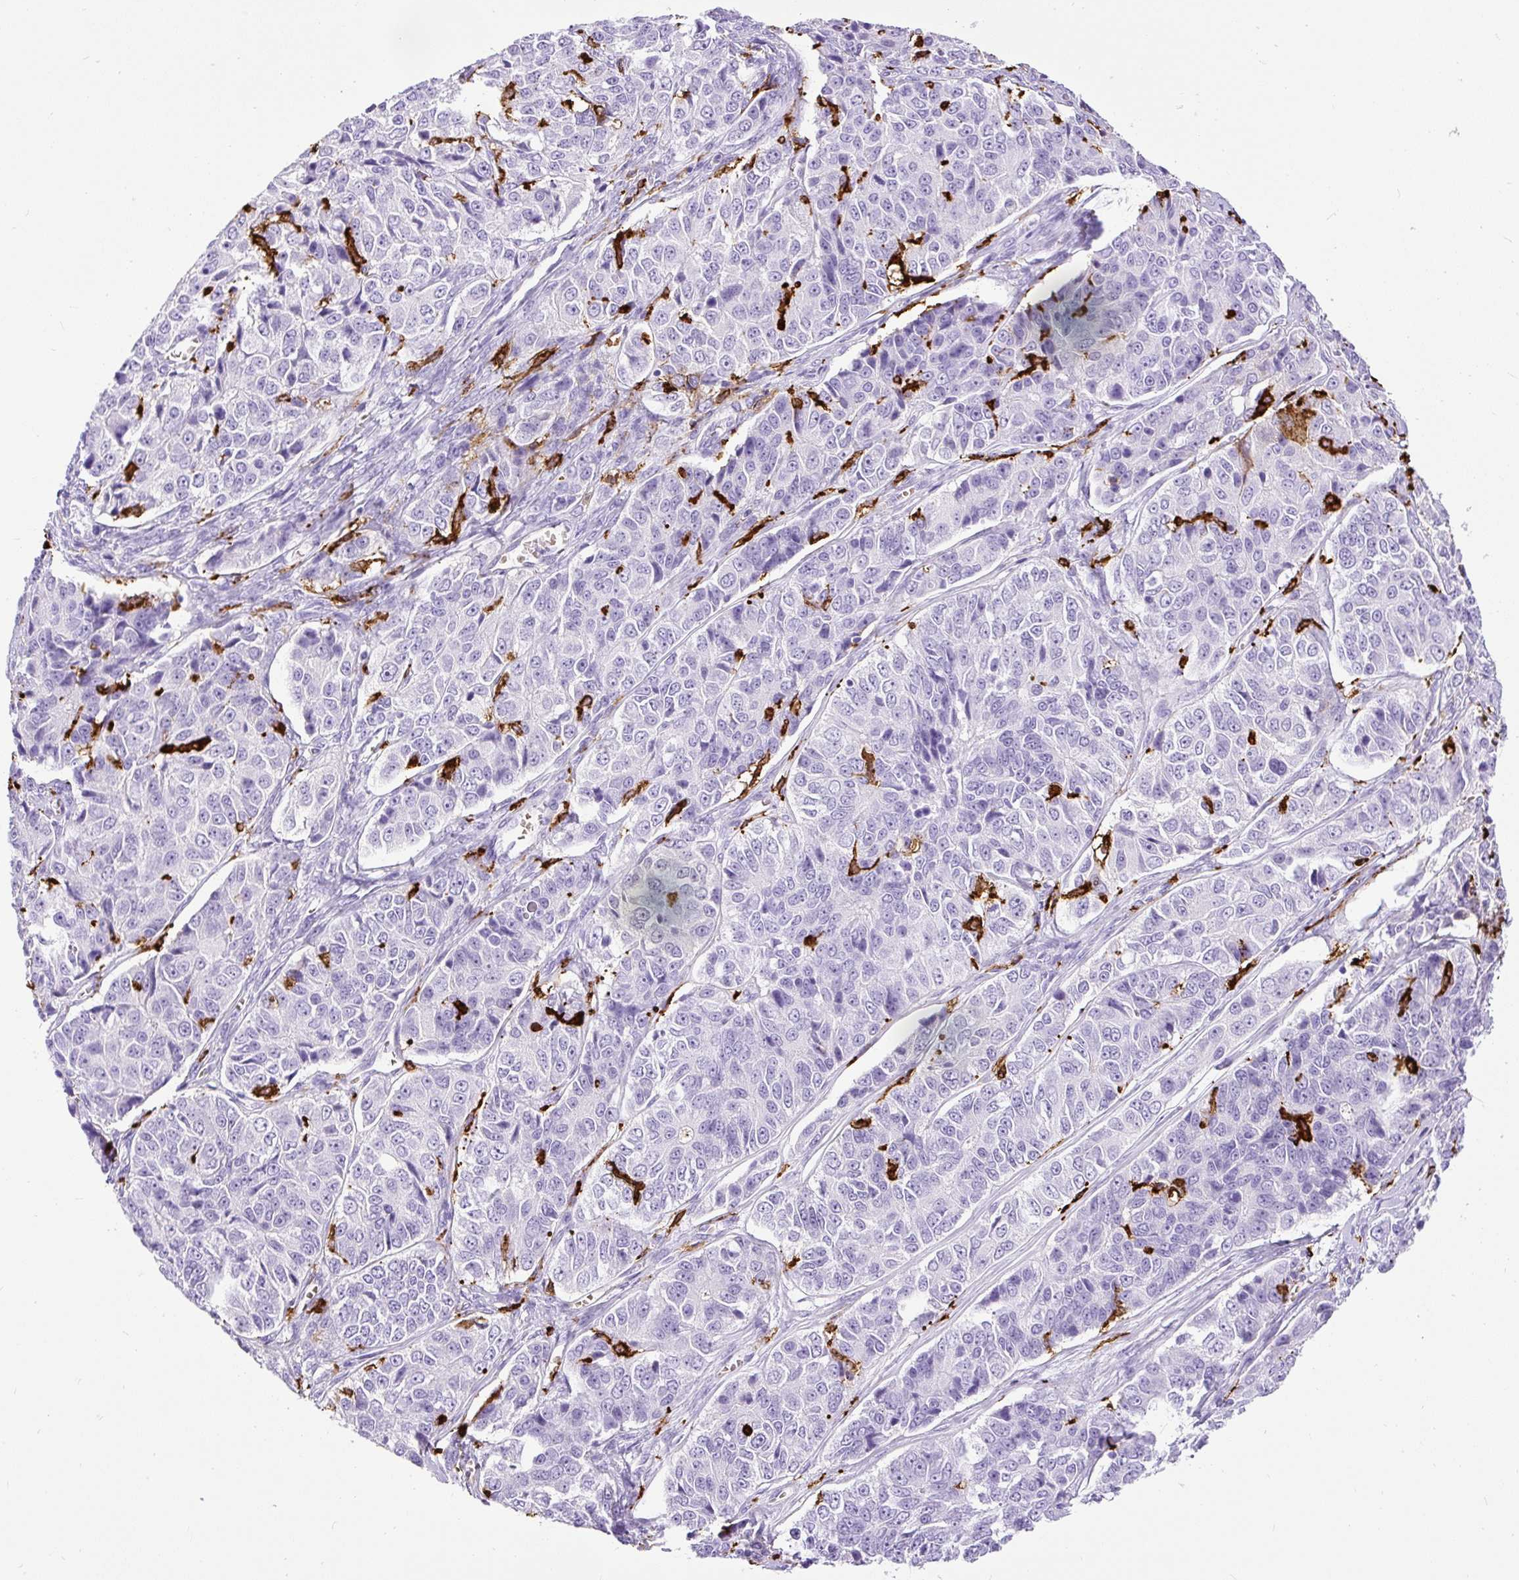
{"staining": {"intensity": "negative", "quantity": "none", "location": "none"}, "tissue": "ovarian cancer", "cell_type": "Tumor cells", "image_type": "cancer", "snomed": [{"axis": "morphology", "description": "Carcinoma, endometroid"}, {"axis": "topography", "description": "Ovary"}], "caption": "Ovarian endometroid carcinoma stained for a protein using immunohistochemistry exhibits no expression tumor cells.", "gene": "HLA-DRA", "patient": {"sex": "female", "age": 51}}